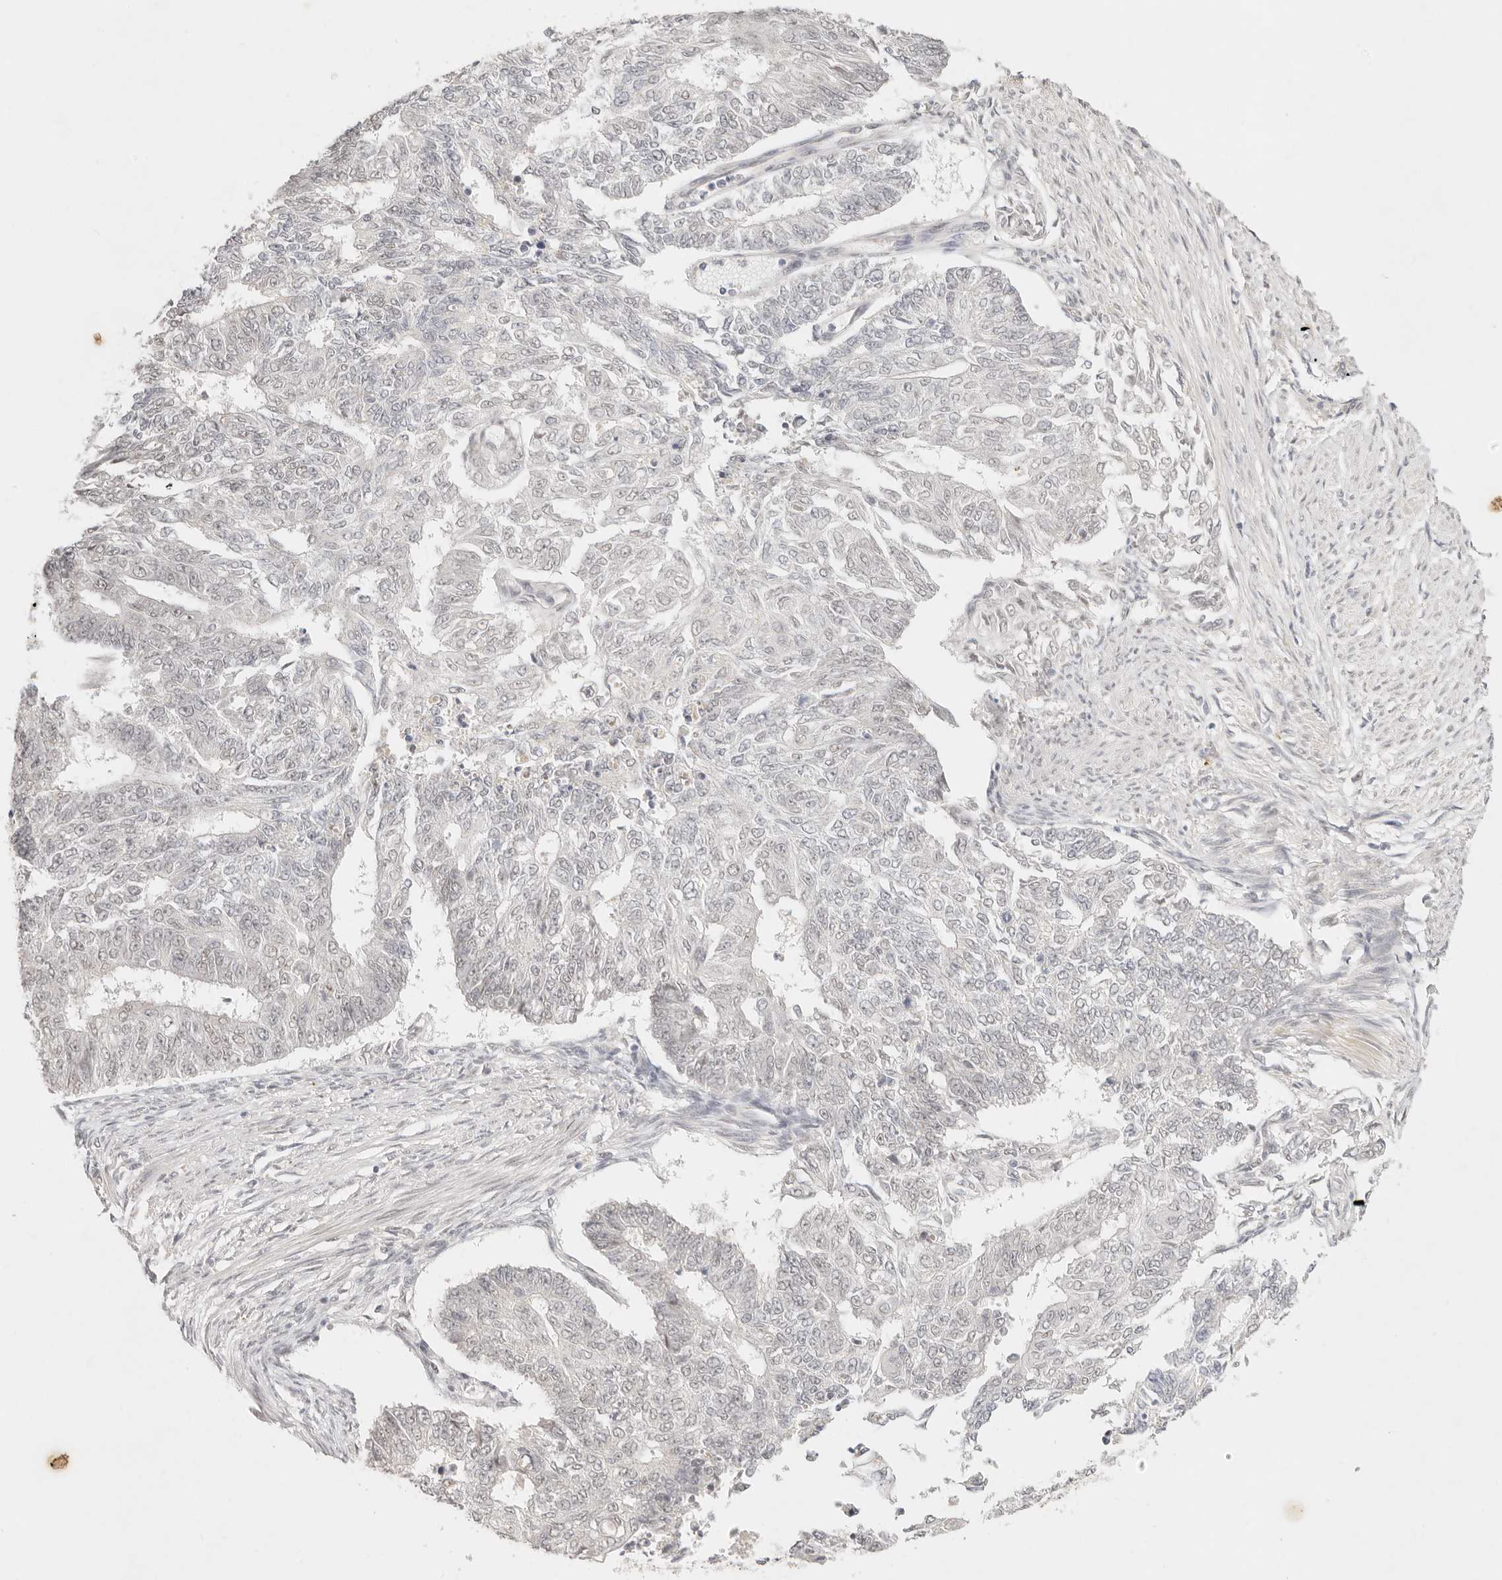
{"staining": {"intensity": "negative", "quantity": "none", "location": "none"}, "tissue": "endometrial cancer", "cell_type": "Tumor cells", "image_type": "cancer", "snomed": [{"axis": "morphology", "description": "Adenocarcinoma, NOS"}, {"axis": "topography", "description": "Endometrium"}], "caption": "Immunohistochemistry micrograph of endometrial cancer stained for a protein (brown), which displays no expression in tumor cells.", "gene": "GPR156", "patient": {"sex": "female", "age": 32}}